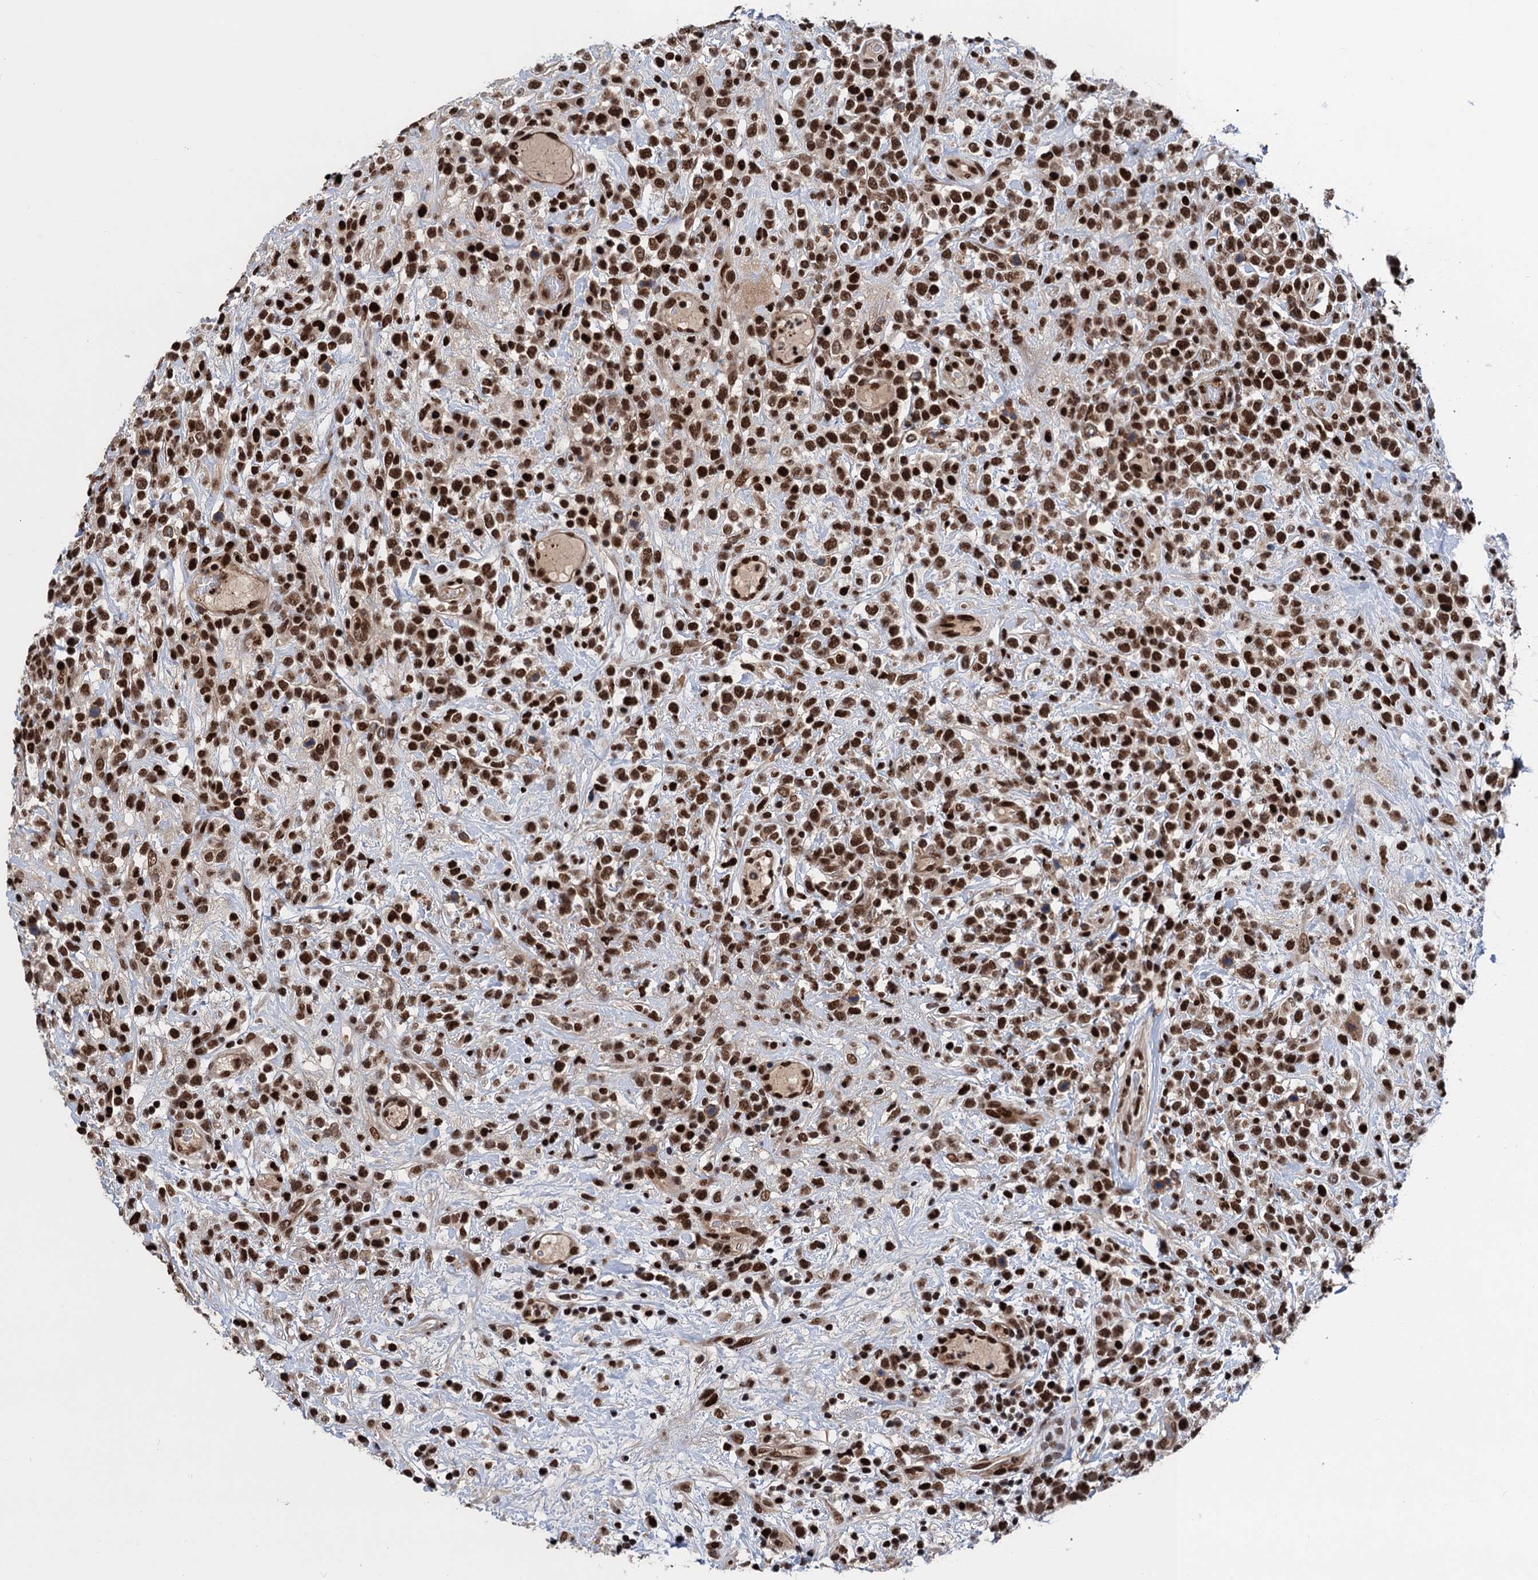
{"staining": {"intensity": "strong", "quantity": ">75%", "location": "nuclear"}, "tissue": "lymphoma", "cell_type": "Tumor cells", "image_type": "cancer", "snomed": [{"axis": "morphology", "description": "Malignant lymphoma, non-Hodgkin's type, High grade"}, {"axis": "topography", "description": "Colon"}], "caption": "Protein staining of high-grade malignant lymphoma, non-Hodgkin's type tissue reveals strong nuclear expression in about >75% of tumor cells.", "gene": "PPP4R1", "patient": {"sex": "female", "age": 53}}